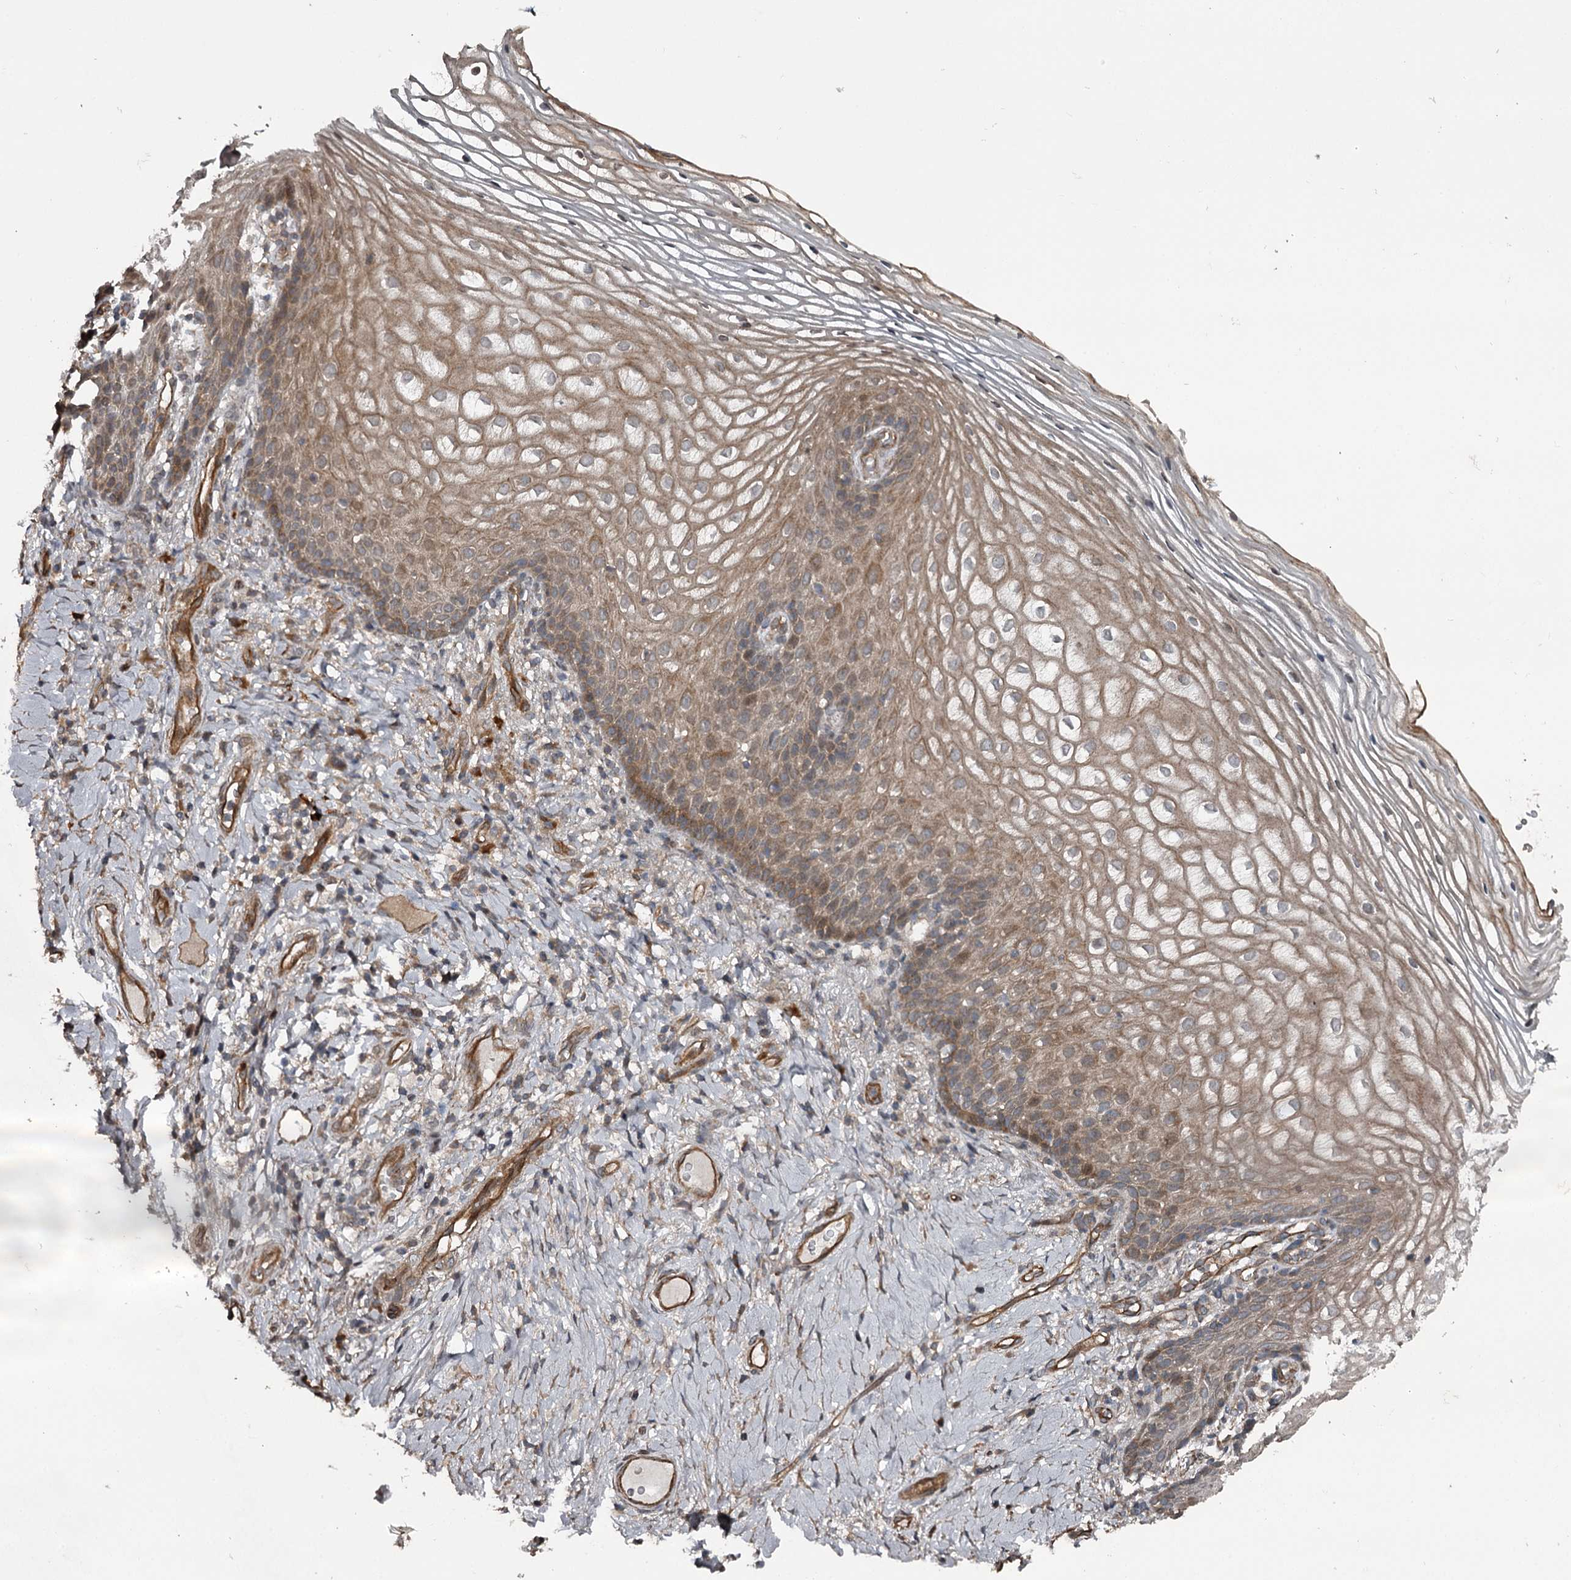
{"staining": {"intensity": "moderate", "quantity": "25%-75%", "location": "cytoplasmic/membranous"}, "tissue": "vagina", "cell_type": "Squamous epithelial cells", "image_type": "normal", "snomed": [{"axis": "morphology", "description": "Normal tissue, NOS"}, {"axis": "topography", "description": "Vagina"}], "caption": "Protein staining exhibits moderate cytoplasmic/membranous expression in approximately 25%-75% of squamous epithelial cells in normal vagina.", "gene": "RAB21", "patient": {"sex": "female", "age": 60}}